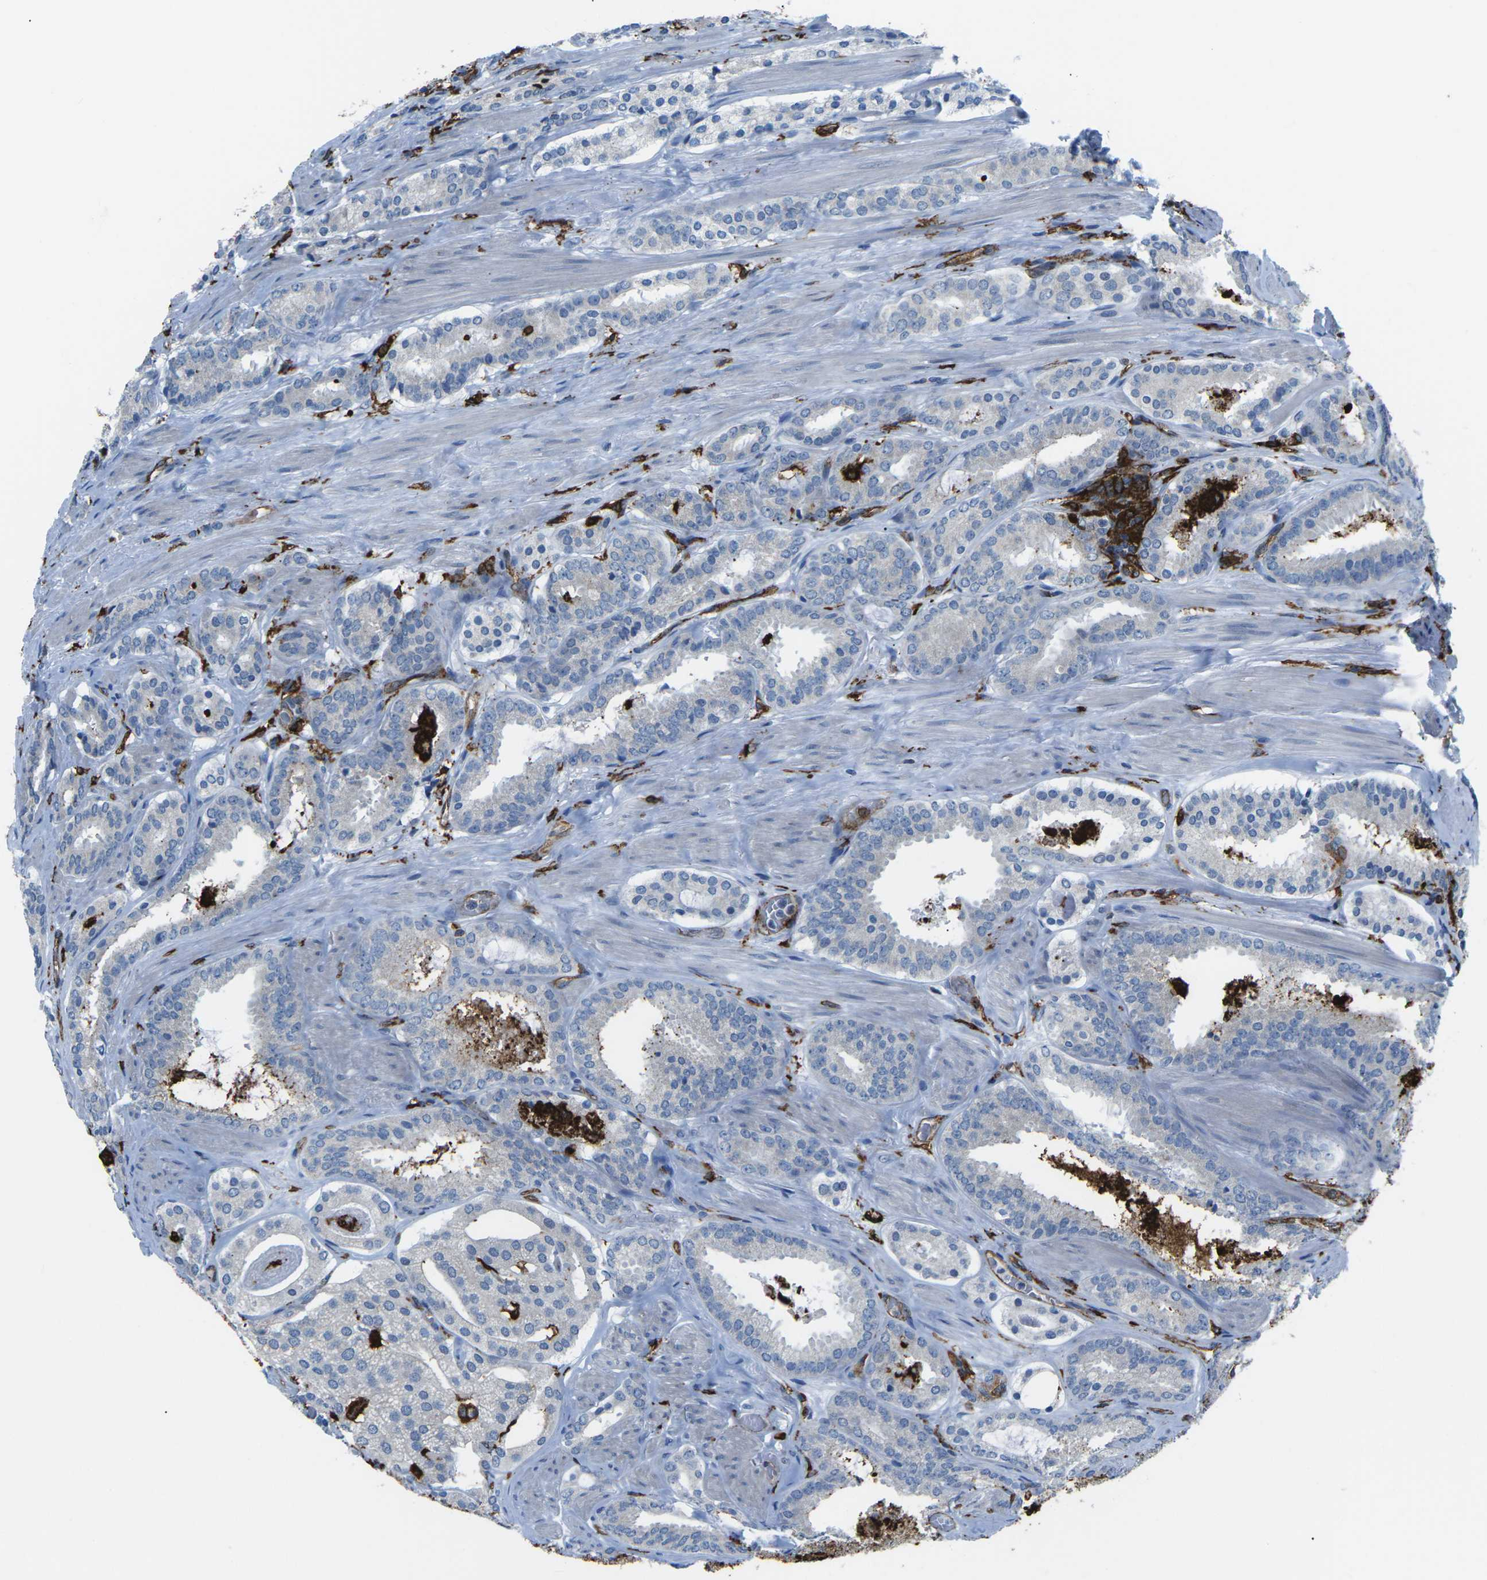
{"staining": {"intensity": "negative", "quantity": "none", "location": "none"}, "tissue": "prostate cancer", "cell_type": "Tumor cells", "image_type": "cancer", "snomed": [{"axis": "morphology", "description": "Adenocarcinoma, Low grade"}, {"axis": "topography", "description": "Prostate"}], "caption": "Prostate cancer (low-grade adenocarcinoma) was stained to show a protein in brown. There is no significant expression in tumor cells.", "gene": "PTPN1", "patient": {"sex": "male", "age": 69}}